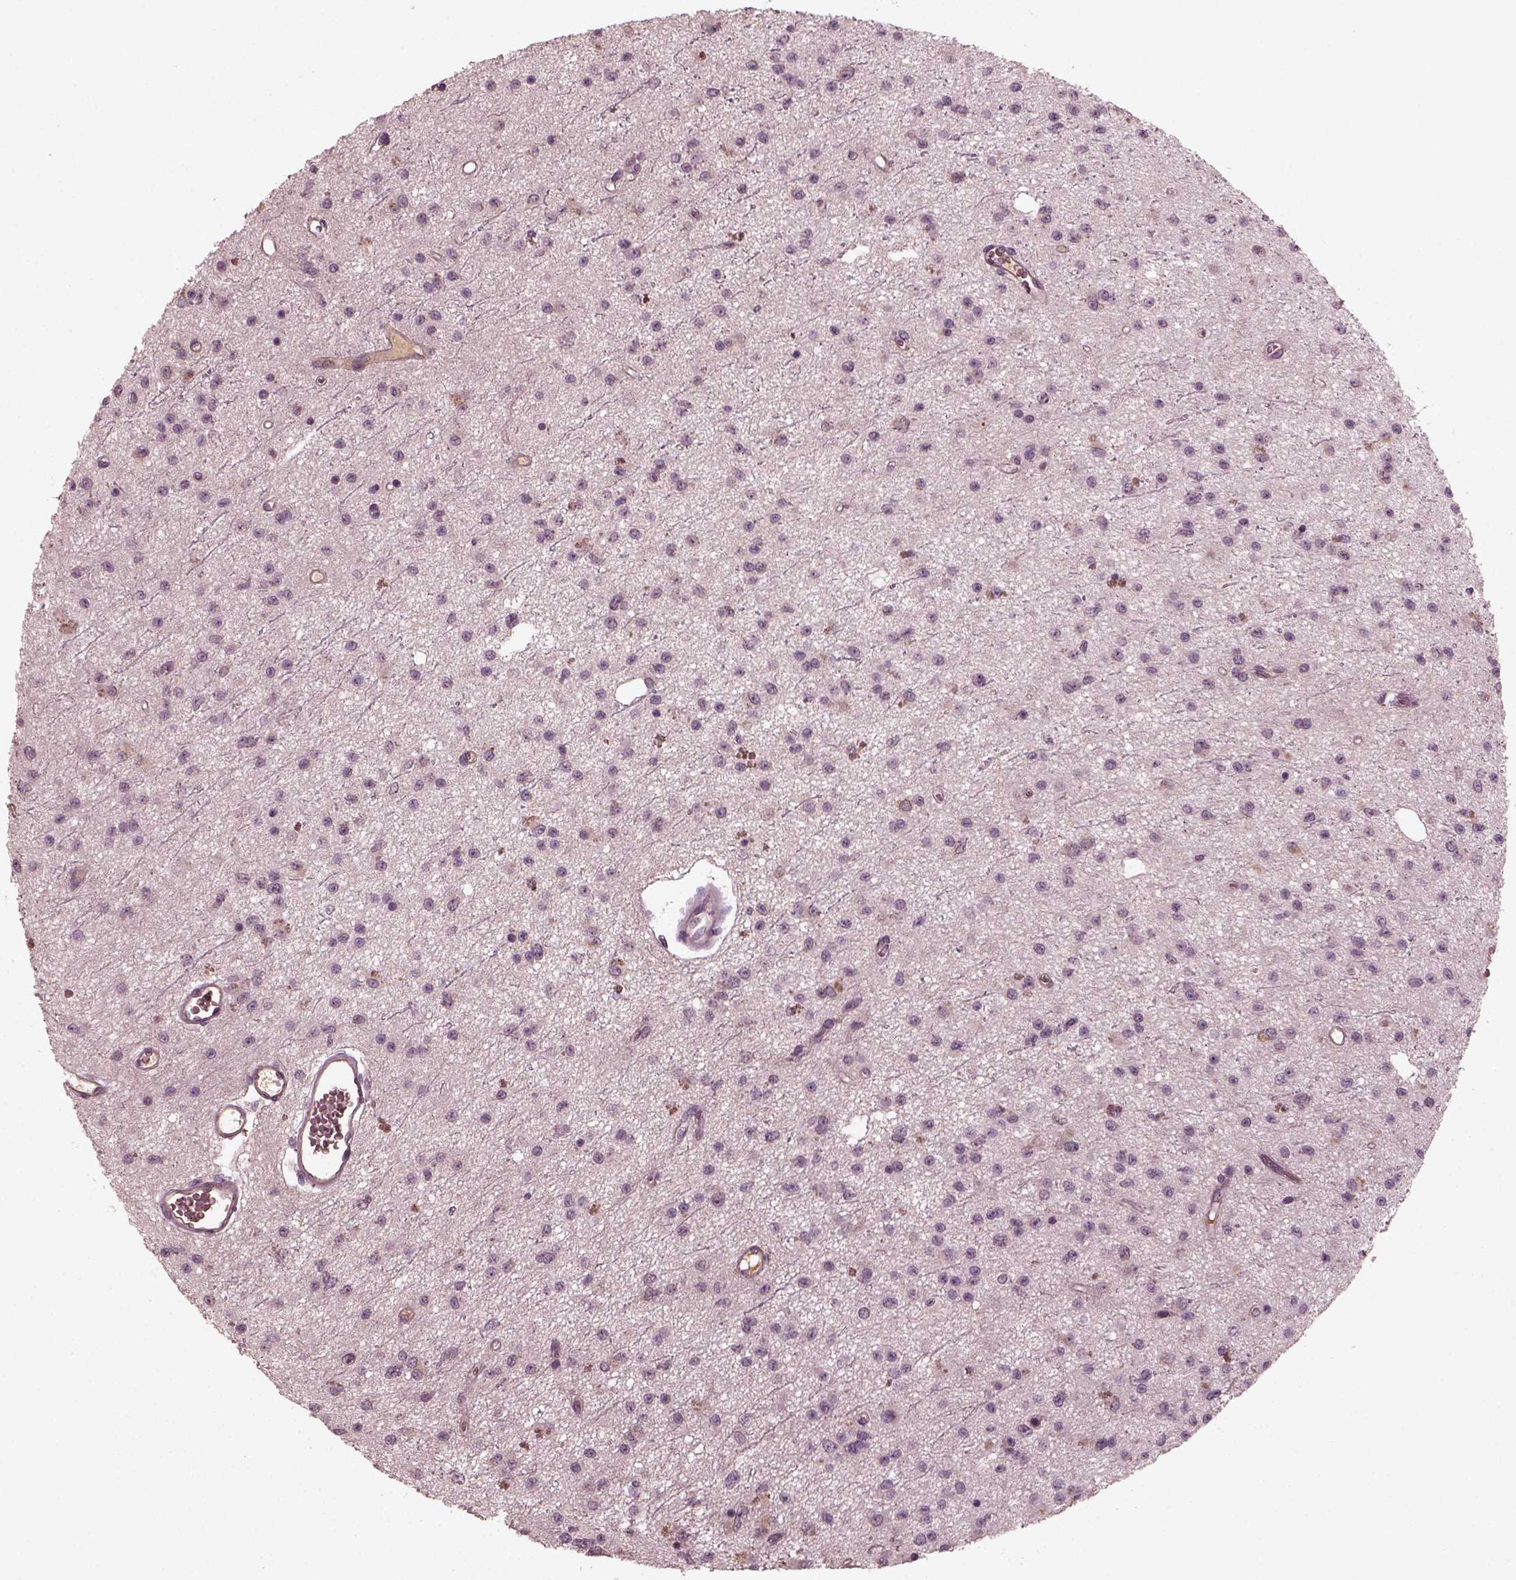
{"staining": {"intensity": "negative", "quantity": "none", "location": "none"}, "tissue": "glioma", "cell_type": "Tumor cells", "image_type": "cancer", "snomed": [{"axis": "morphology", "description": "Glioma, malignant, Low grade"}, {"axis": "topography", "description": "Brain"}], "caption": "Immunohistochemistry (IHC) of glioma exhibits no staining in tumor cells.", "gene": "PORCN", "patient": {"sex": "female", "age": 45}}